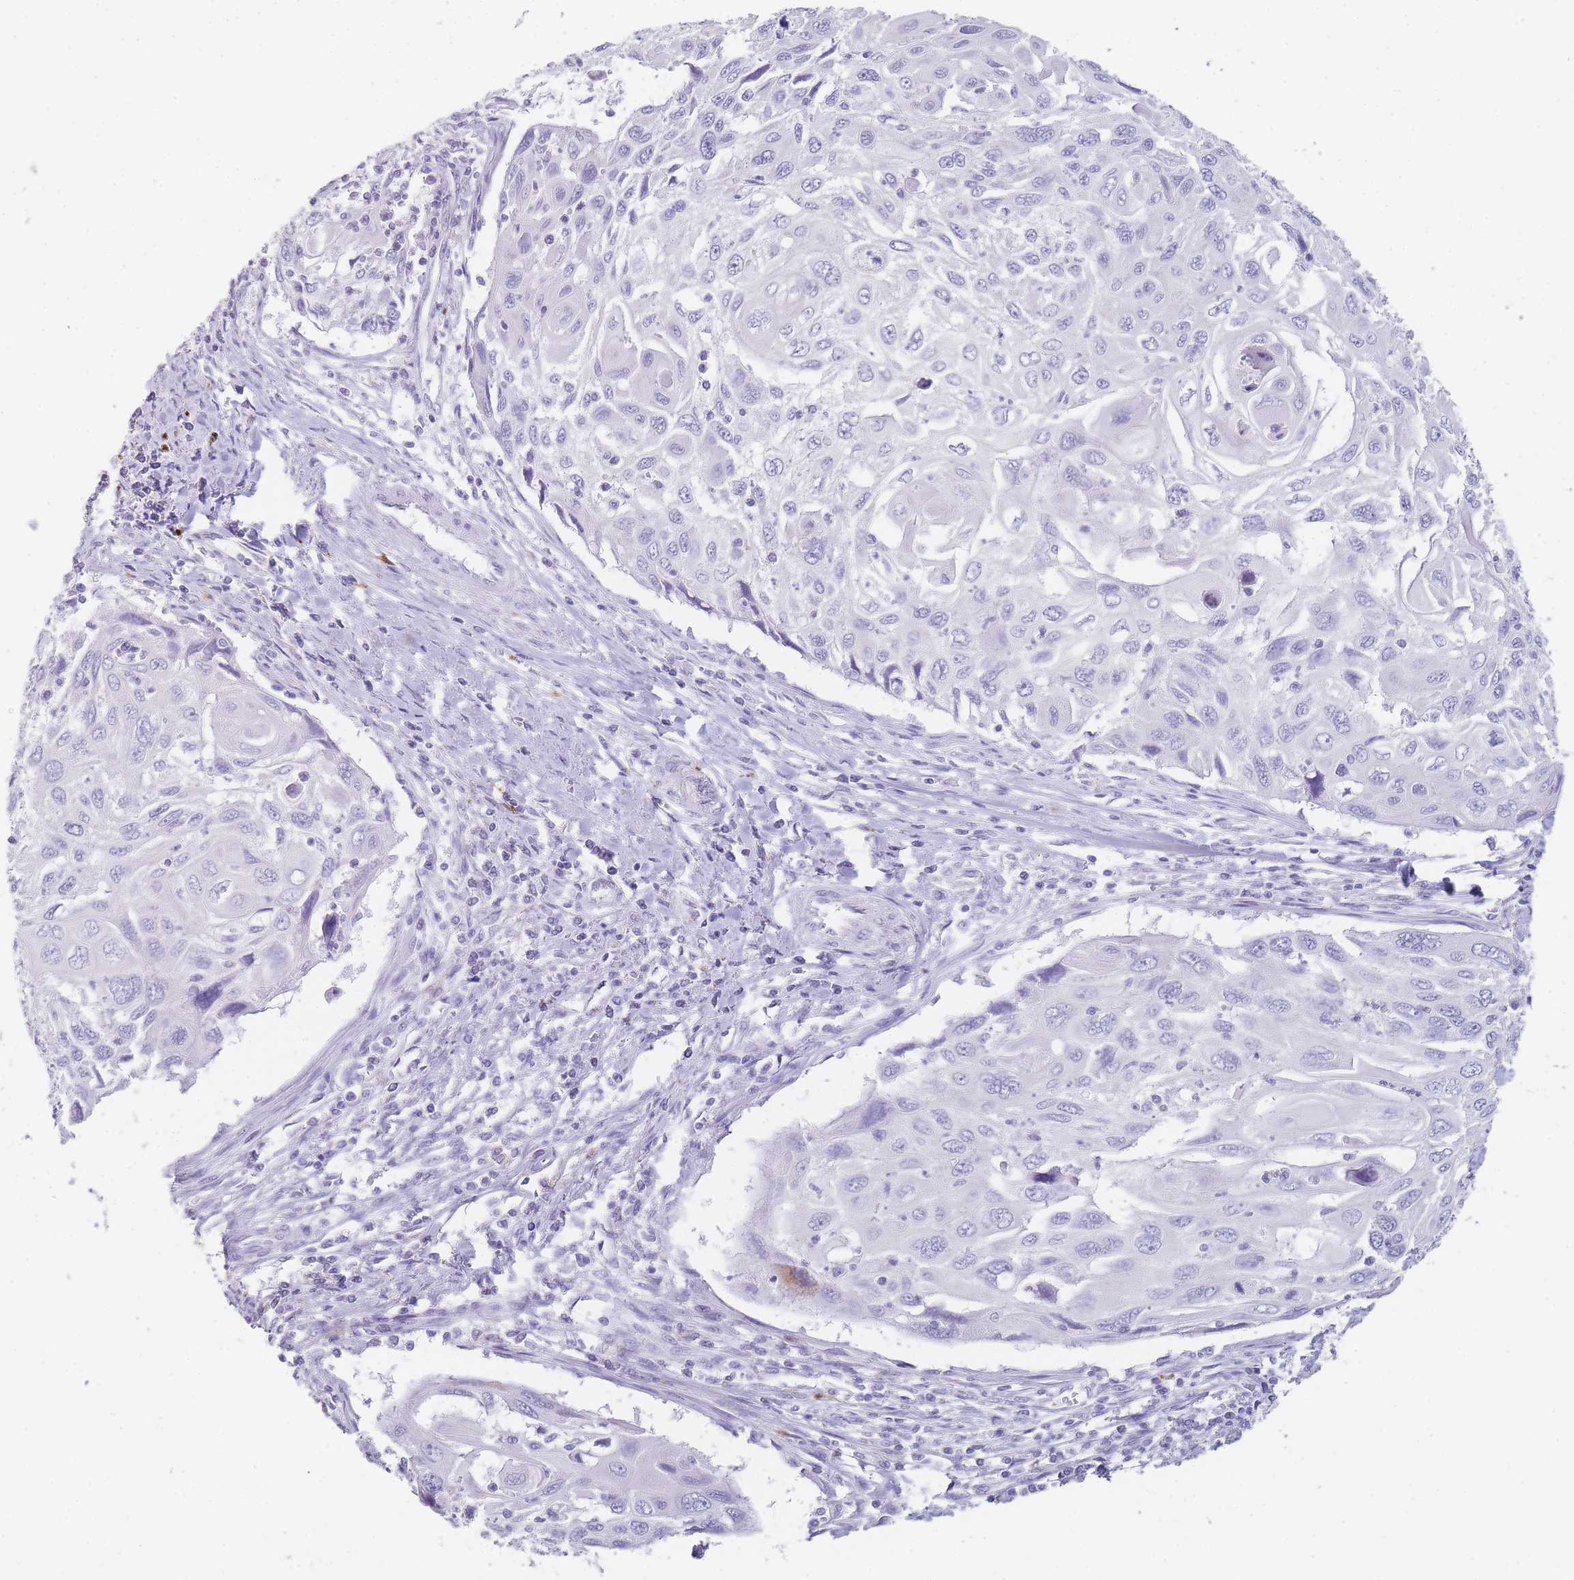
{"staining": {"intensity": "negative", "quantity": "none", "location": "none"}, "tissue": "cervical cancer", "cell_type": "Tumor cells", "image_type": "cancer", "snomed": [{"axis": "morphology", "description": "Squamous cell carcinoma, NOS"}, {"axis": "topography", "description": "Cervix"}], "caption": "Immunohistochemistry (IHC) histopathology image of cervical cancer stained for a protein (brown), which displays no expression in tumor cells.", "gene": "RHO", "patient": {"sex": "female", "age": 70}}